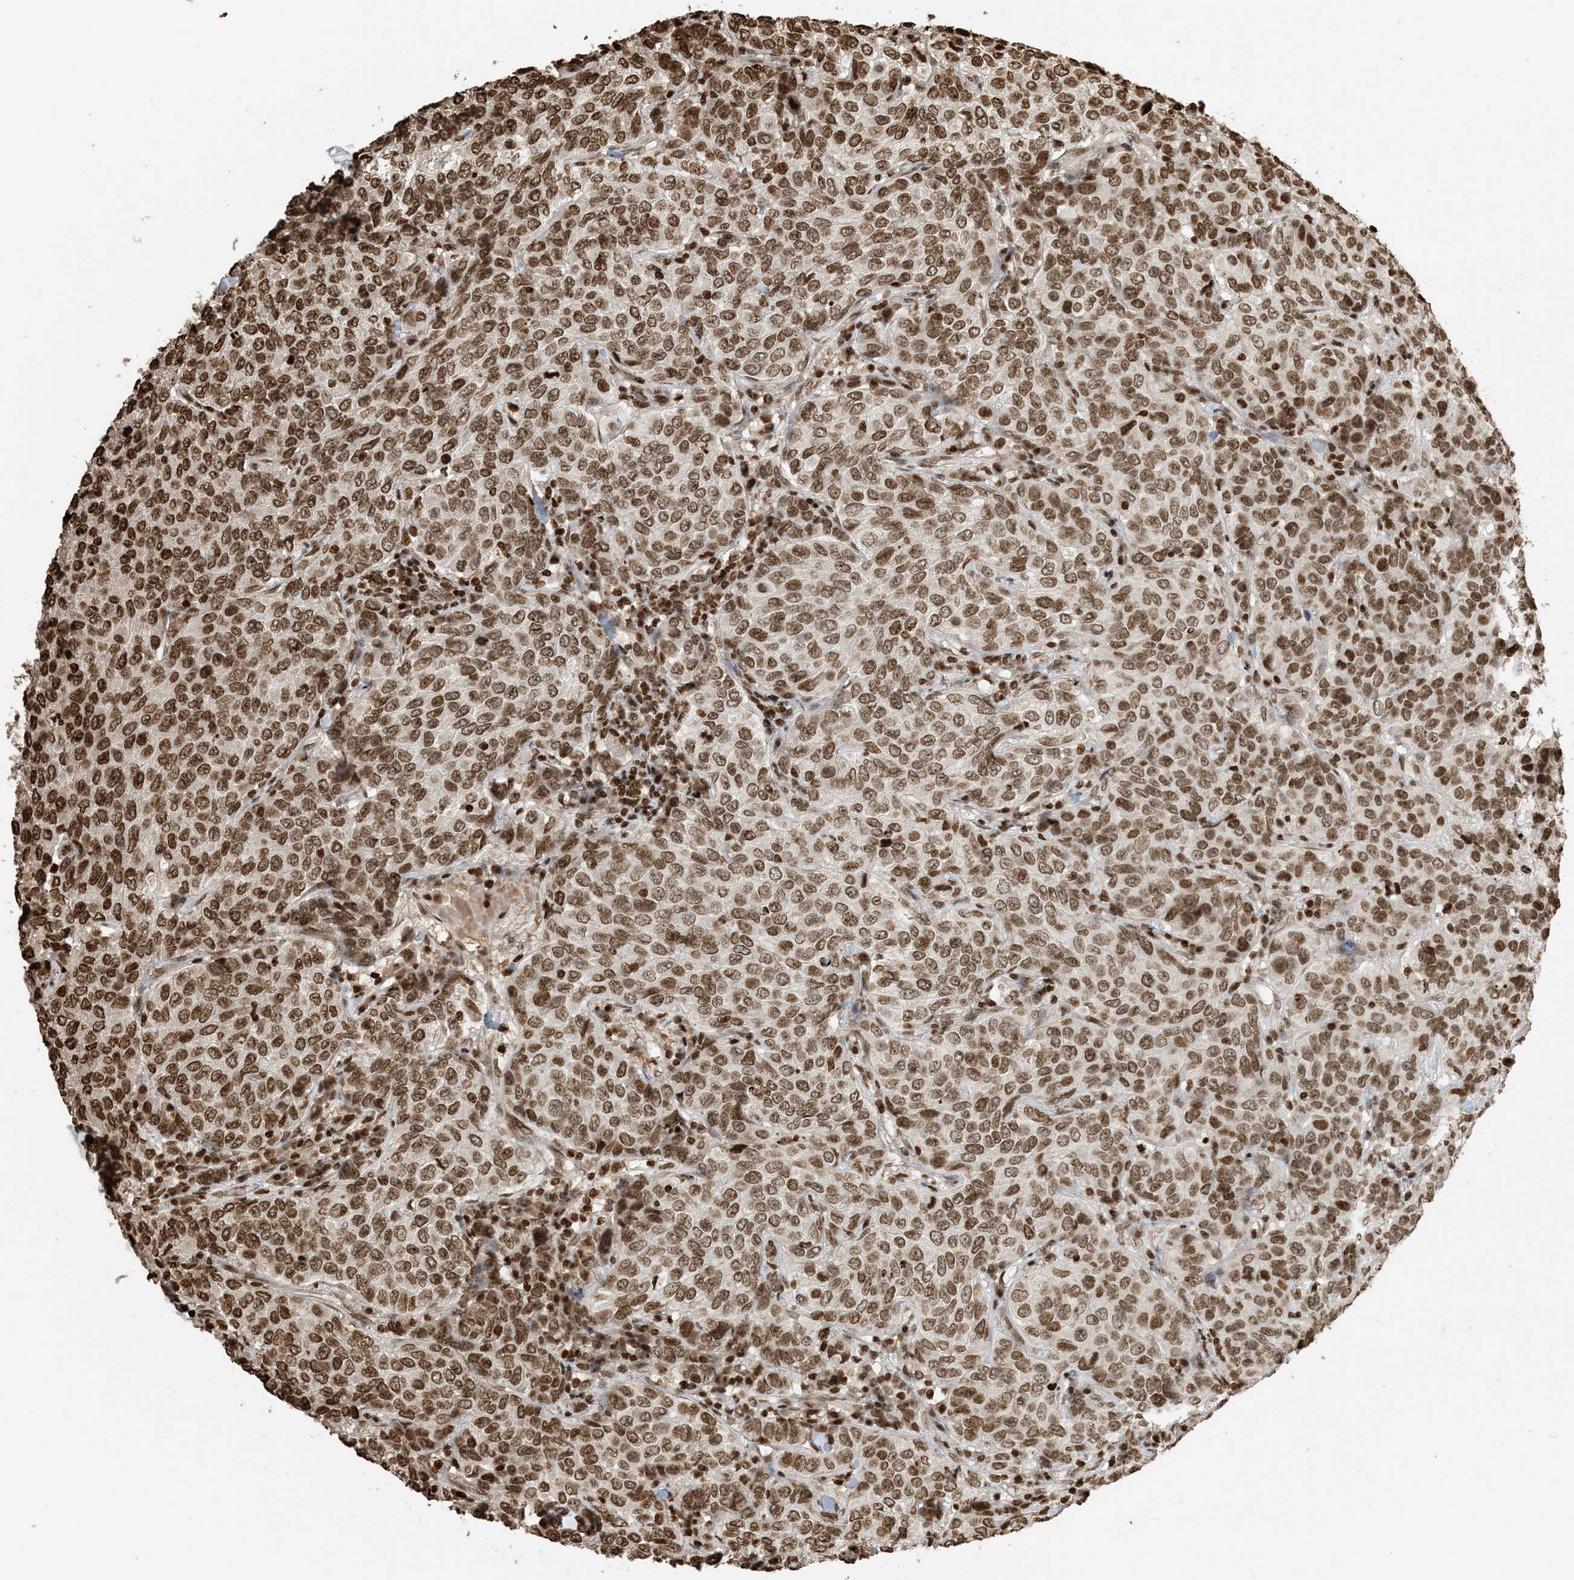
{"staining": {"intensity": "moderate", "quantity": ">75%", "location": "nuclear"}, "tissue": "breast cancer", "cell_type": "Tumor cells", "image_type": "cancer", "snomed": [{"axis": "morphology", "description": "Duct carcinoma"}, {"axis": "topography", "description": "Breast"}], "caption": "Moderate nuclear expression is present in about >75% of tumor cells in breast cancer.", "gene": "H3-3B", "patient": {"sex": "female", "age": 55}}